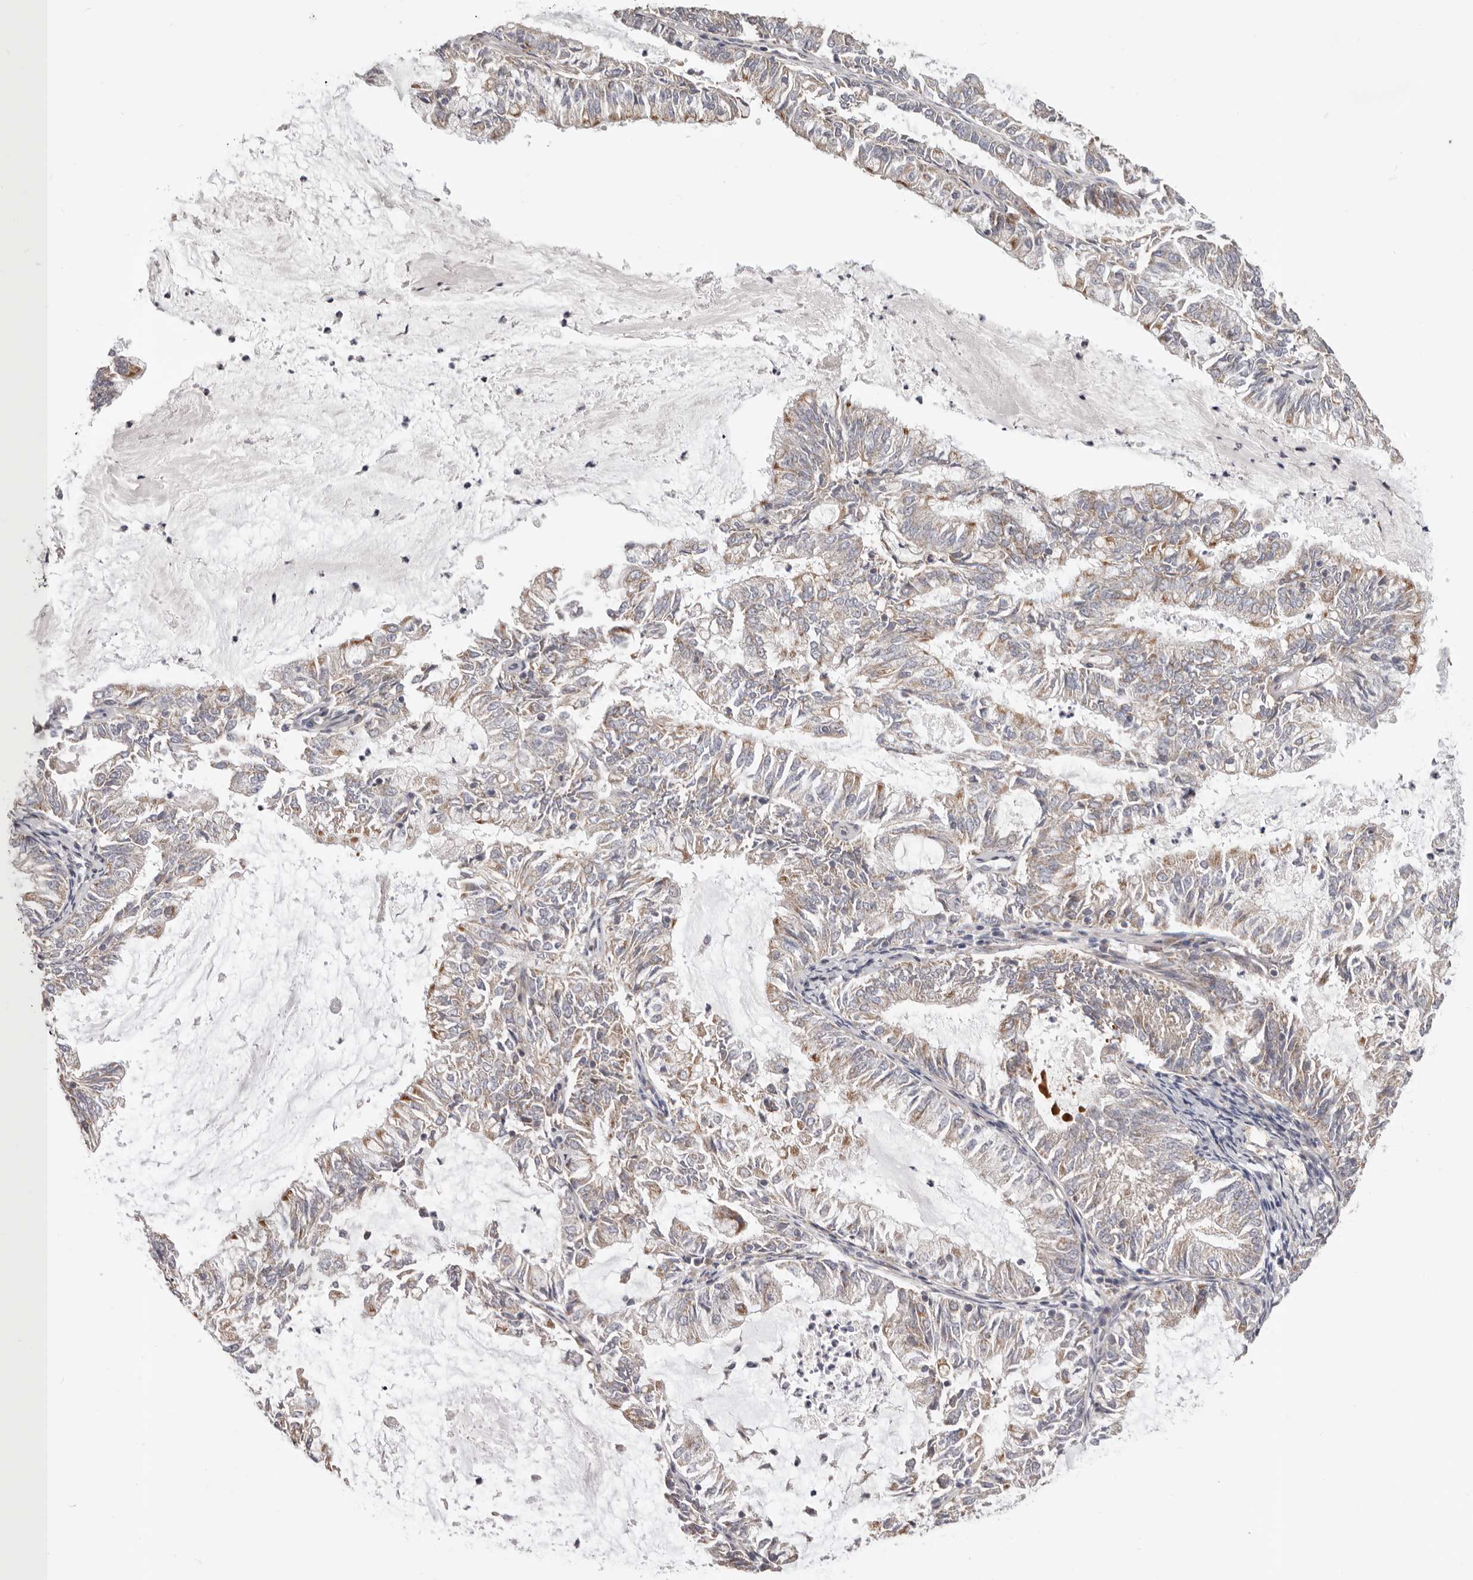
{"staining": {"intensity": "moderate", "quantity": "<25%", "location": "cytoplasmic/membranous"}, "tissue": "endometrial cancer", "cell_type": "Tumor cells", "image_type": "cancer", "snomed": [{"axis": "morphology", "description": "Adenocarcinoma, NOS"}, {"axis": "topography", "description": "Endometrium"}], "caption": "Protein staining by immunohistochemistry reveals moderate cytoplasmic/membranous positivity in about <25% of tumor cells in adenocarcinoma (endometrial).", "gene": "MRPS10", "patient": {"sex": "female", "age": 57}}